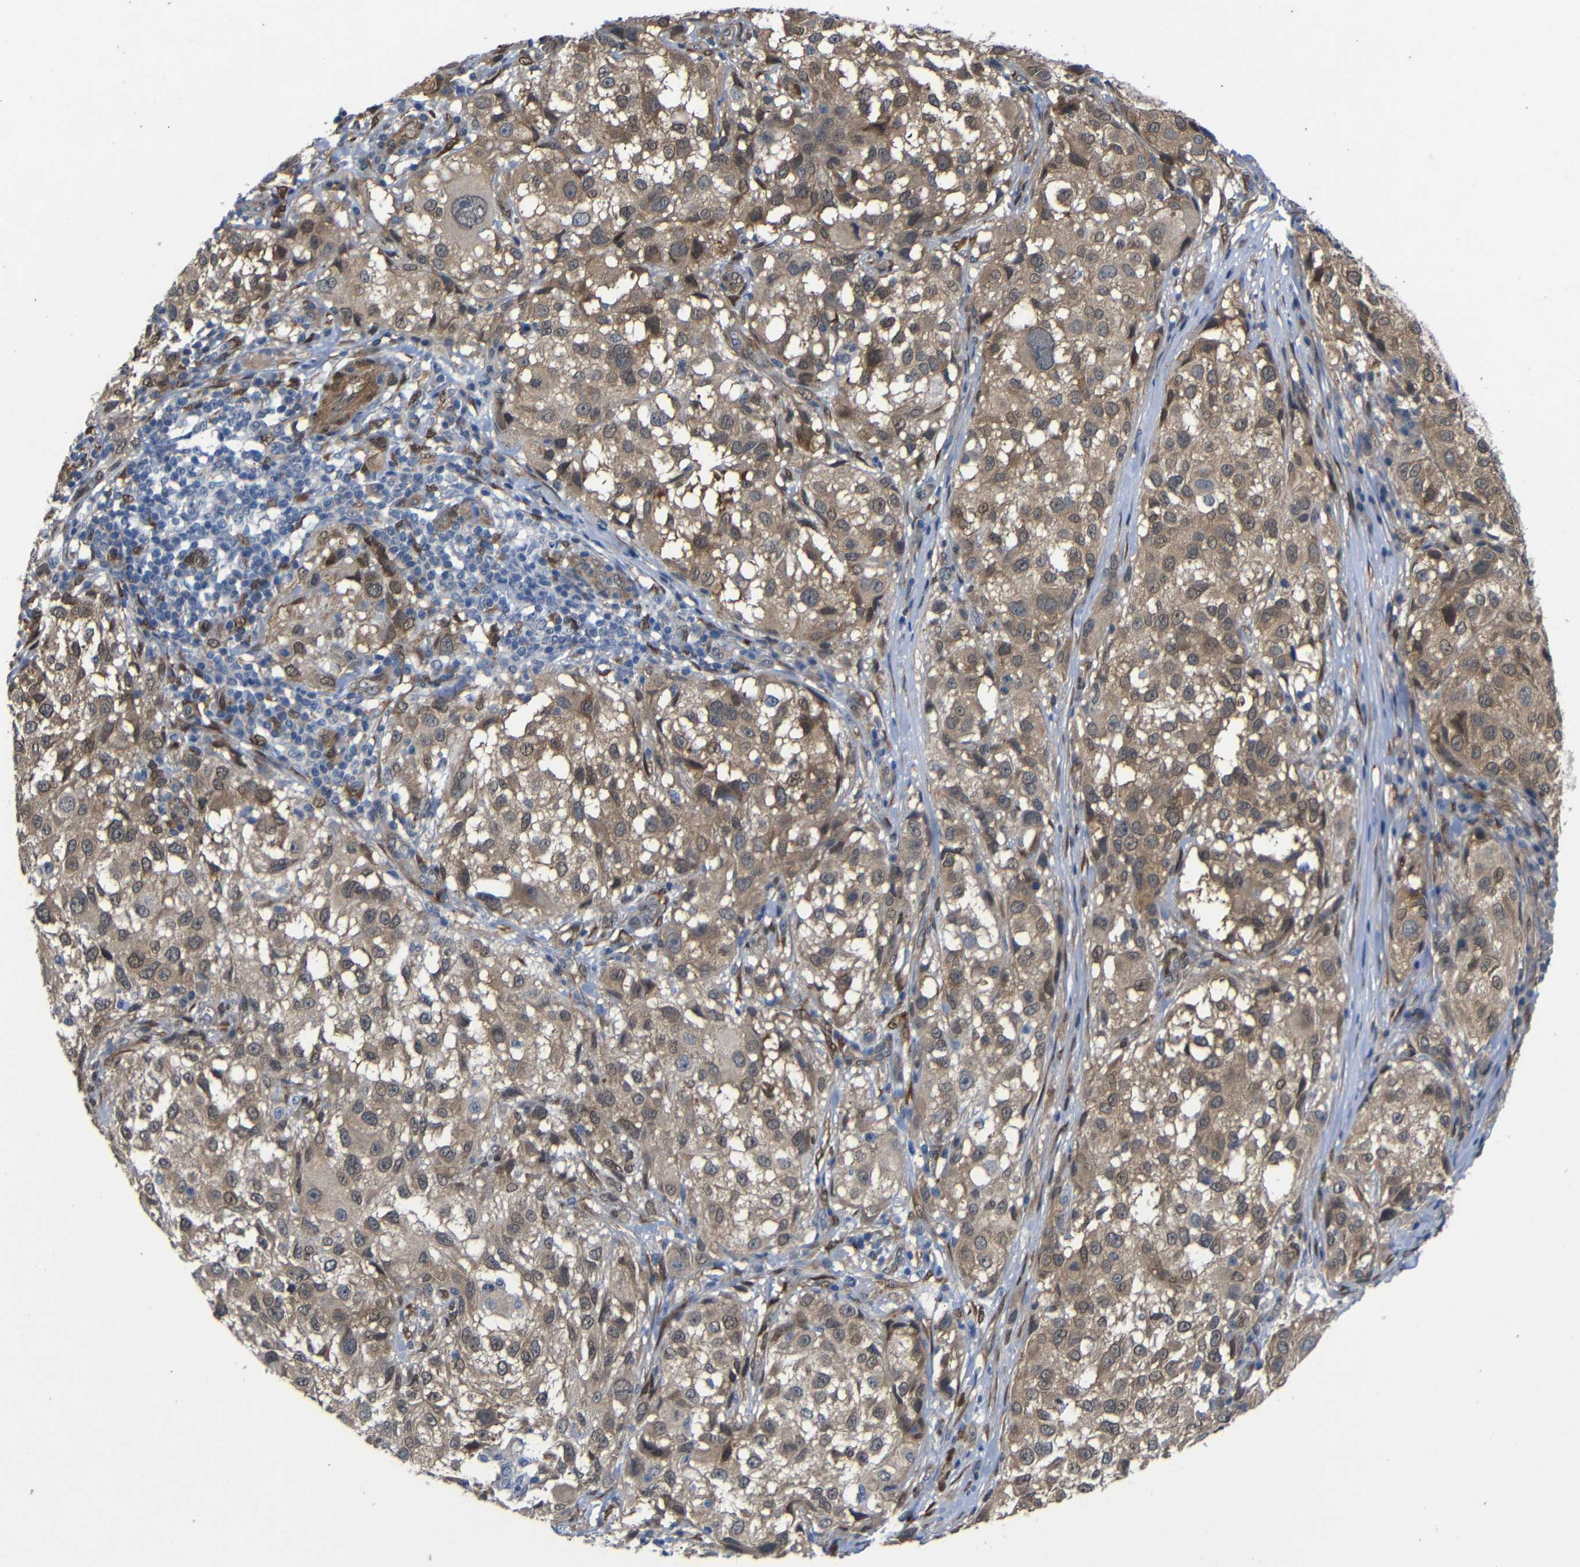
{"staining": {"intensity": "moderate", "quantity": ">75%", "location": "cytoplasmic/membranous"}, "tissue": "melanoma", "cell_type": "Tumor cells", "image_type": "cancer", "snomed": [{"axis": "morphology", "description": "Necrosis, NOS"}, {"axis": "morphology", "description": "Malignant melanoma, NOS"}, {"axis": "topography", "description": "Skin"}], "caption": "Human melanoma stained for a protein (brown) shows moderate cytoplasmic/membranous positive positivity in about >75% of tumor cells.", "gene": "YAP1", "patient": {"sex": "female", "age": 87}}